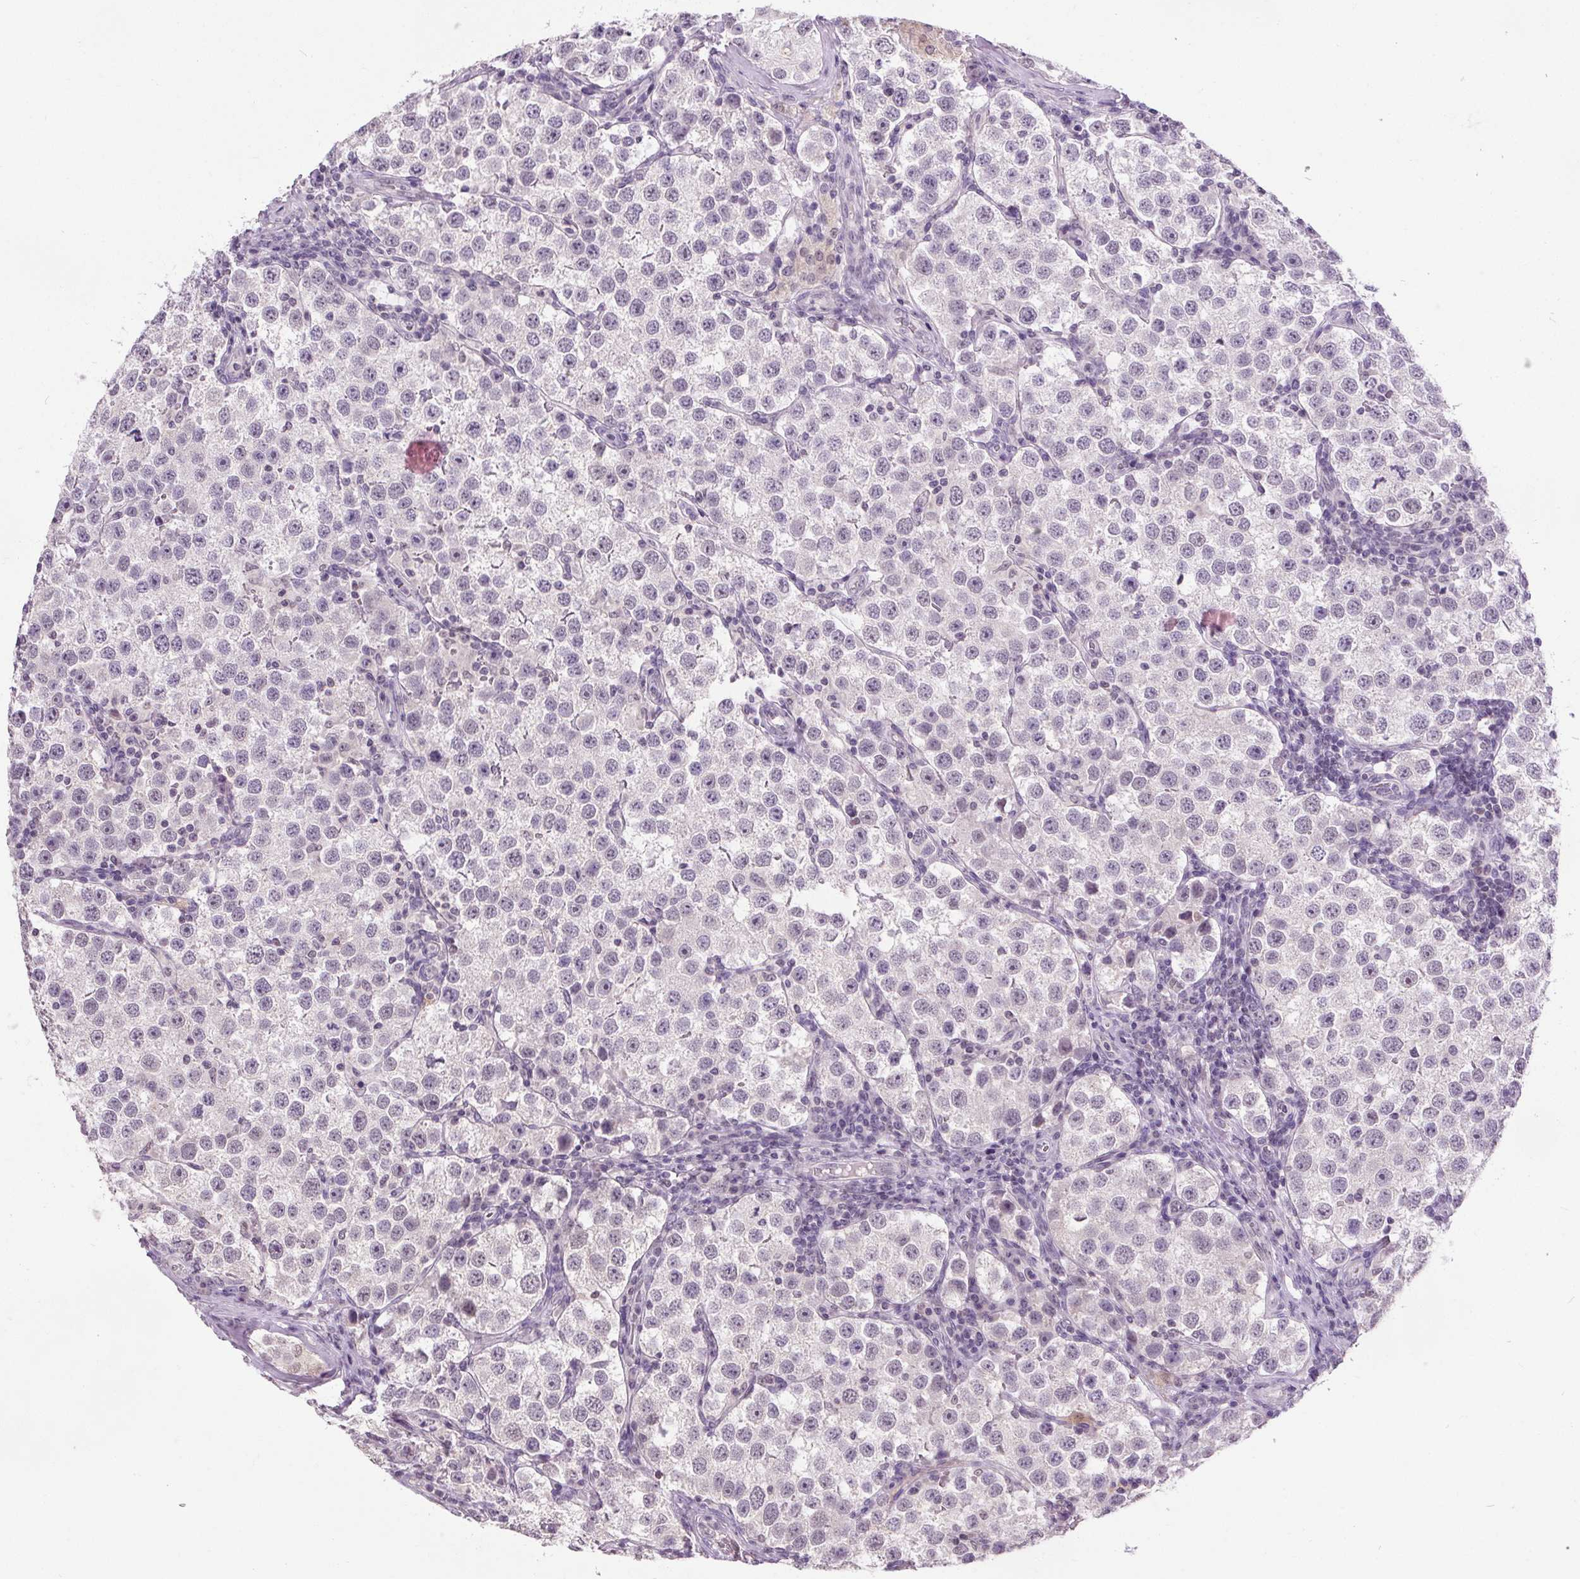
{"staining": {"intensity": "negative", "quantity": "none", "location": "none"}, "tissue": "testis cancer", "cell_type": "Tumor cells", "image_type": "cancer", "snomed": [{"axis": "morphology", "description": "Seminoma, NOS"}, {"axis": "topography", "description": "Testis"}], "caption": "Protein analysis of testis seminoma exhibits no significant expression in tumor cells.", "gene": "SLC2A9", "patient": {"sex": "male", "age": 37}}